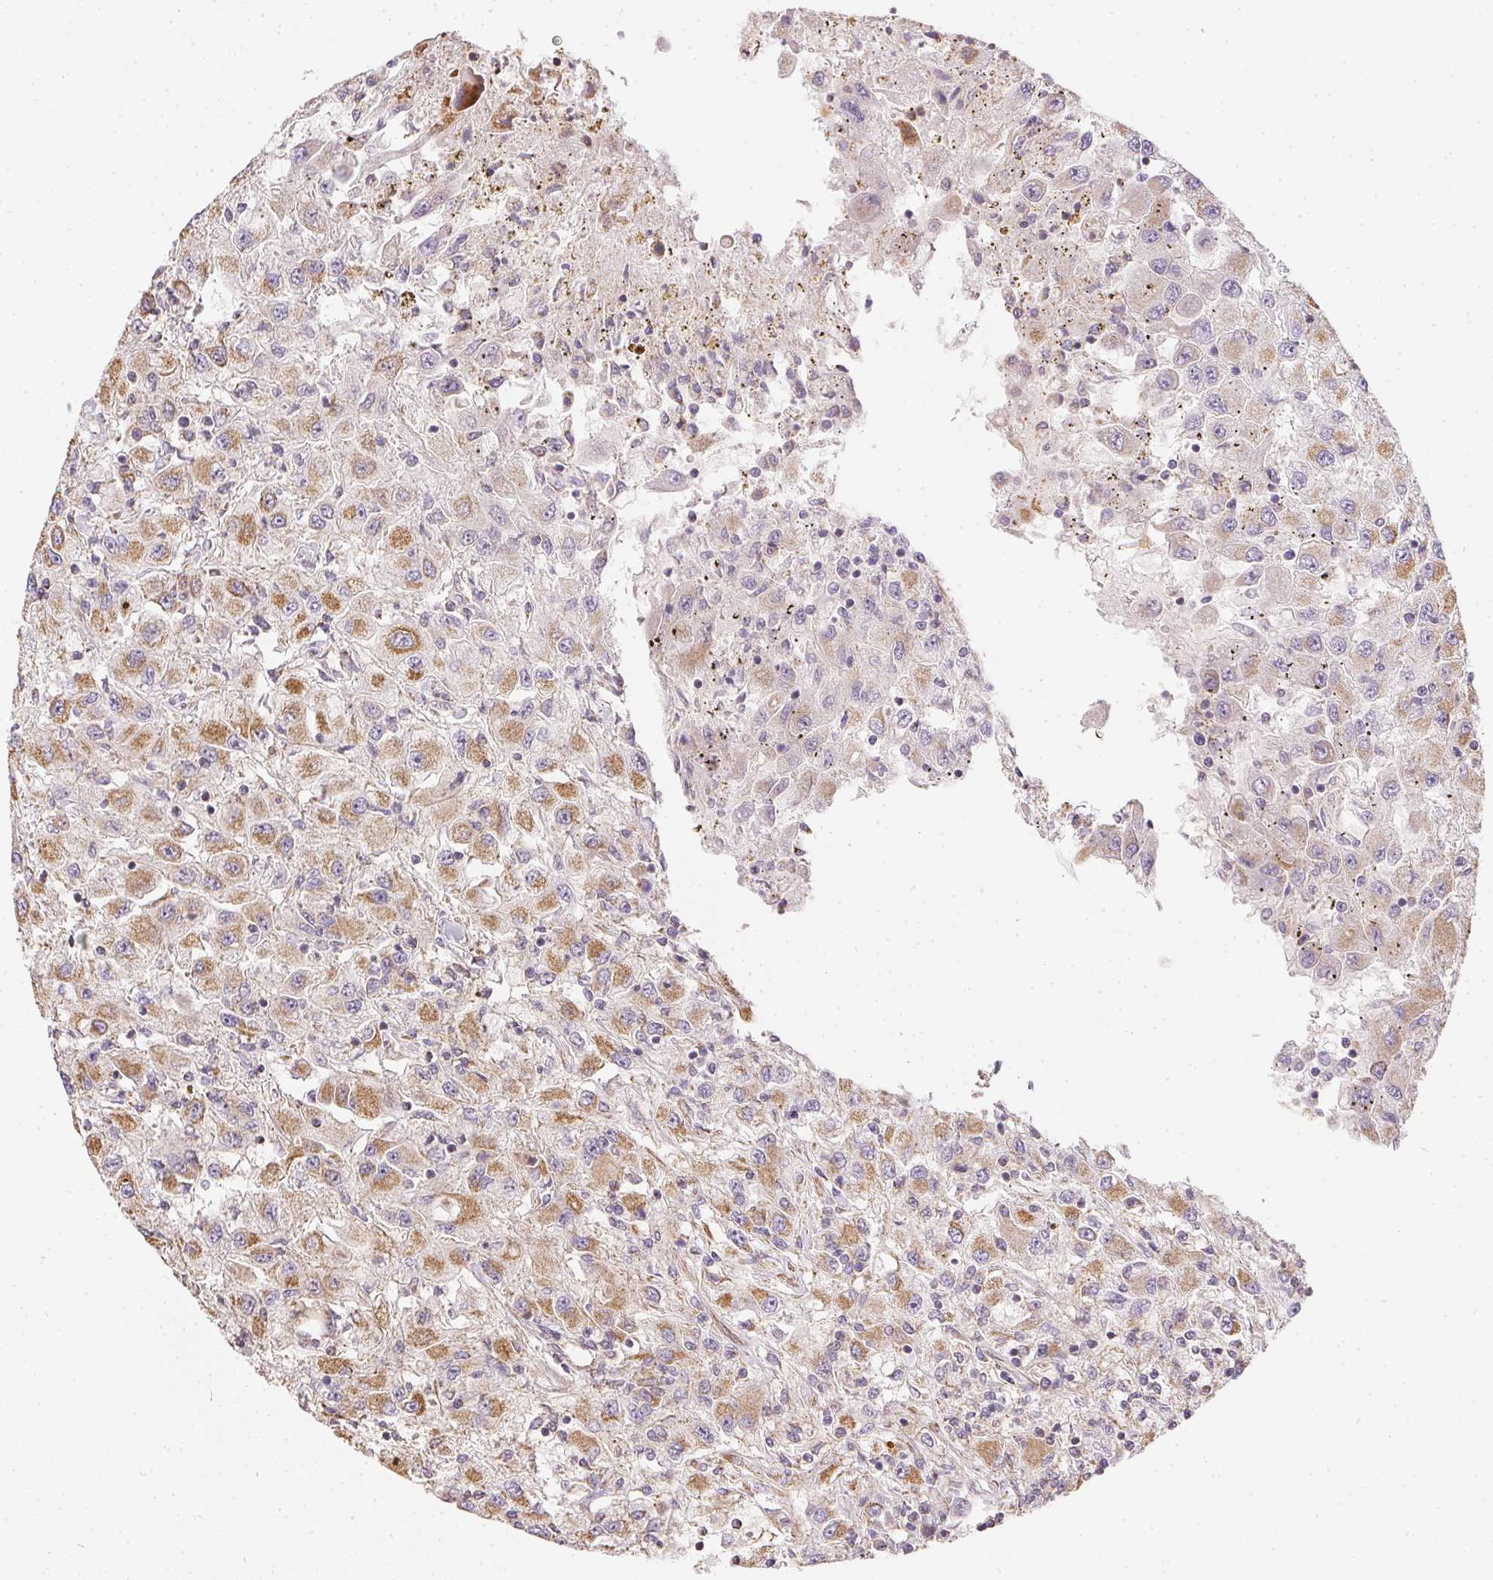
{"staining": {"intensity": "moderate", "quantity": "25%-75%", "location": "cytoplasmic/membranous"}, "tissue": "renal cancer", "cell_type": "Tumor cells", "image_type": "cancer", "snomed": [{"axis": "morphology", "description": "Adenocarcinoma, NOS"}, {"axis": "topography", "description": "Kidney"}], "caption": "Brown immunohistochemical staining in human renal cancer exhibits moderate cytoplasmic/membranous expression in approximately 25%-75% of tumor cells.", "gene": "REV3L", "patient": {"sex": "female", "age": 67}}